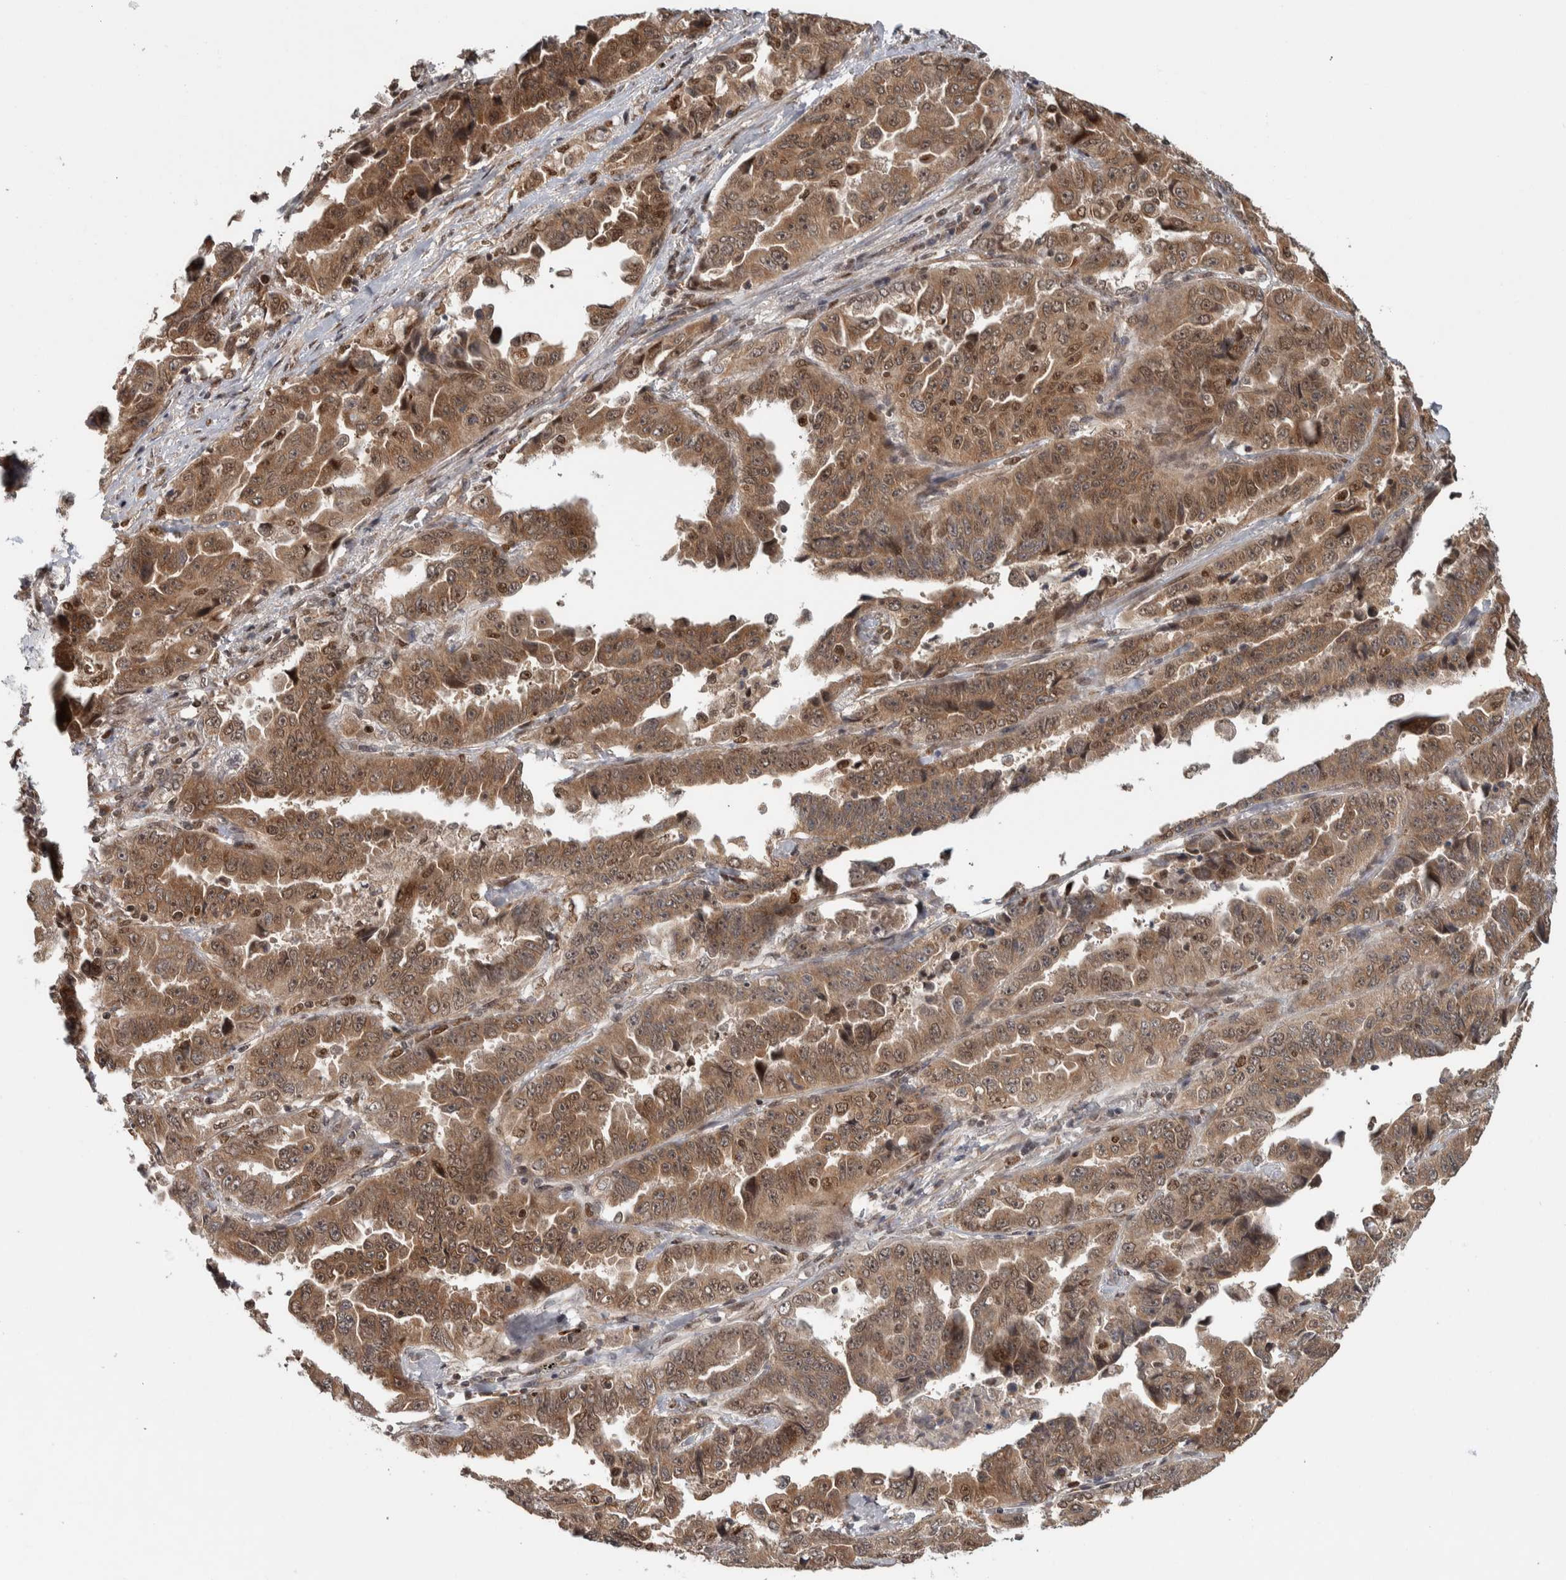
{"staining": {"intensity": "moderate", "quantity": ">75%", "location": "cytoplasmic/membranous,nuclear"}, "tissue": "lung cancer", "cell_type": "Tumor cells", "image_type": "cancer", "snomed": [{"axis": "morphology", "description": "Adenocarcinoma, NOS"}, {"axis": "topography", "description": "Lung"}], "caption": "Immunohistochemical staining of lung cancer (adenocarcinoma) exhibits medium levels of moderate cytoplasmic/membranous and nuclear expression in approximately >75% of tumor cells.", "gene": "RPS6KA4", "patient": {"sex": "female", "age": 51}}